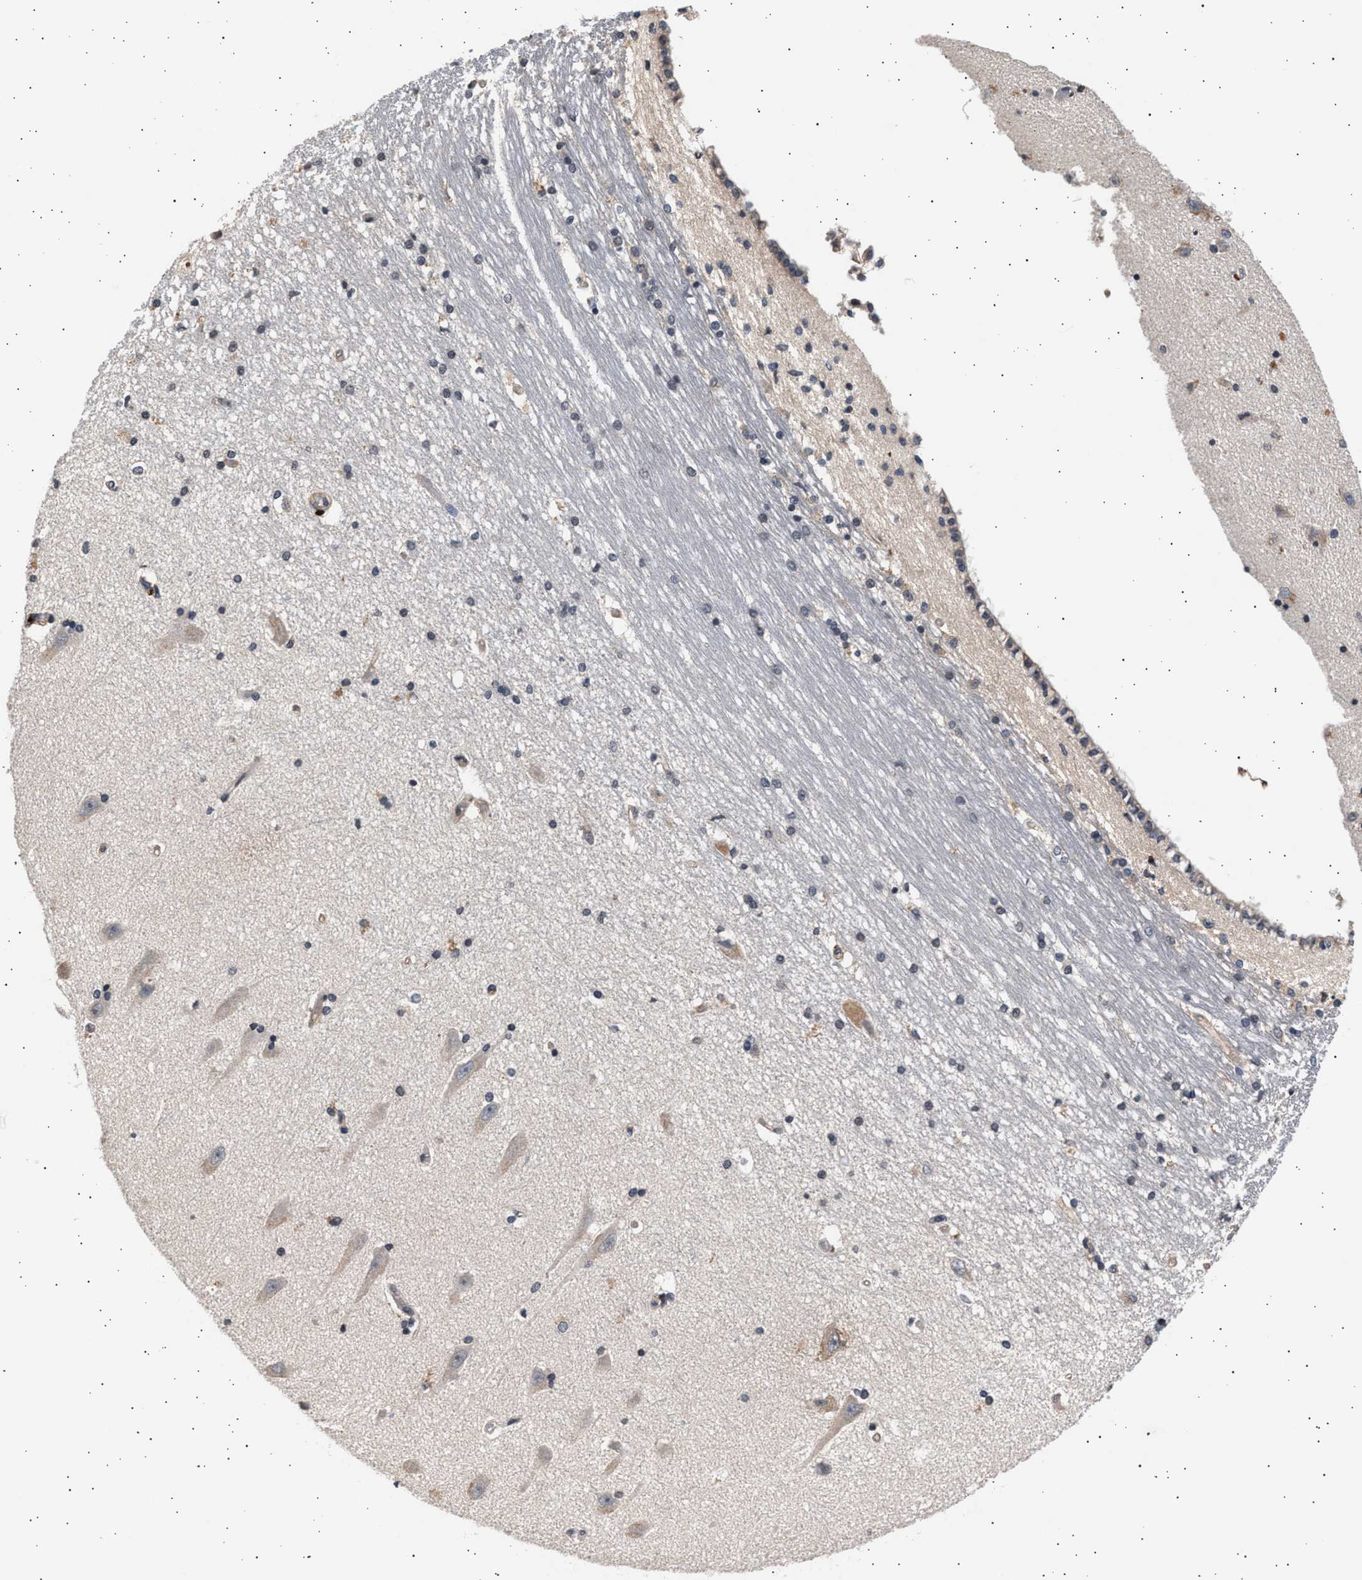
{"staining": {"intensity": "negative", "quantity": "none", "location": "none"}, "tissue": "hippocampus", "cell_type": "Glial cells", "image_type": "normal", "snomed": [{"axis": "morphology", "description": "Normal tissue, NOS"}, {"axis": "topography", "description": "Hippocampus"}], "caption": "The micrograph exhibits no staining of glial cells in benign hippocampus.", "gene": "GRAP2", "patient": {"sex": "male", "age": 45}}